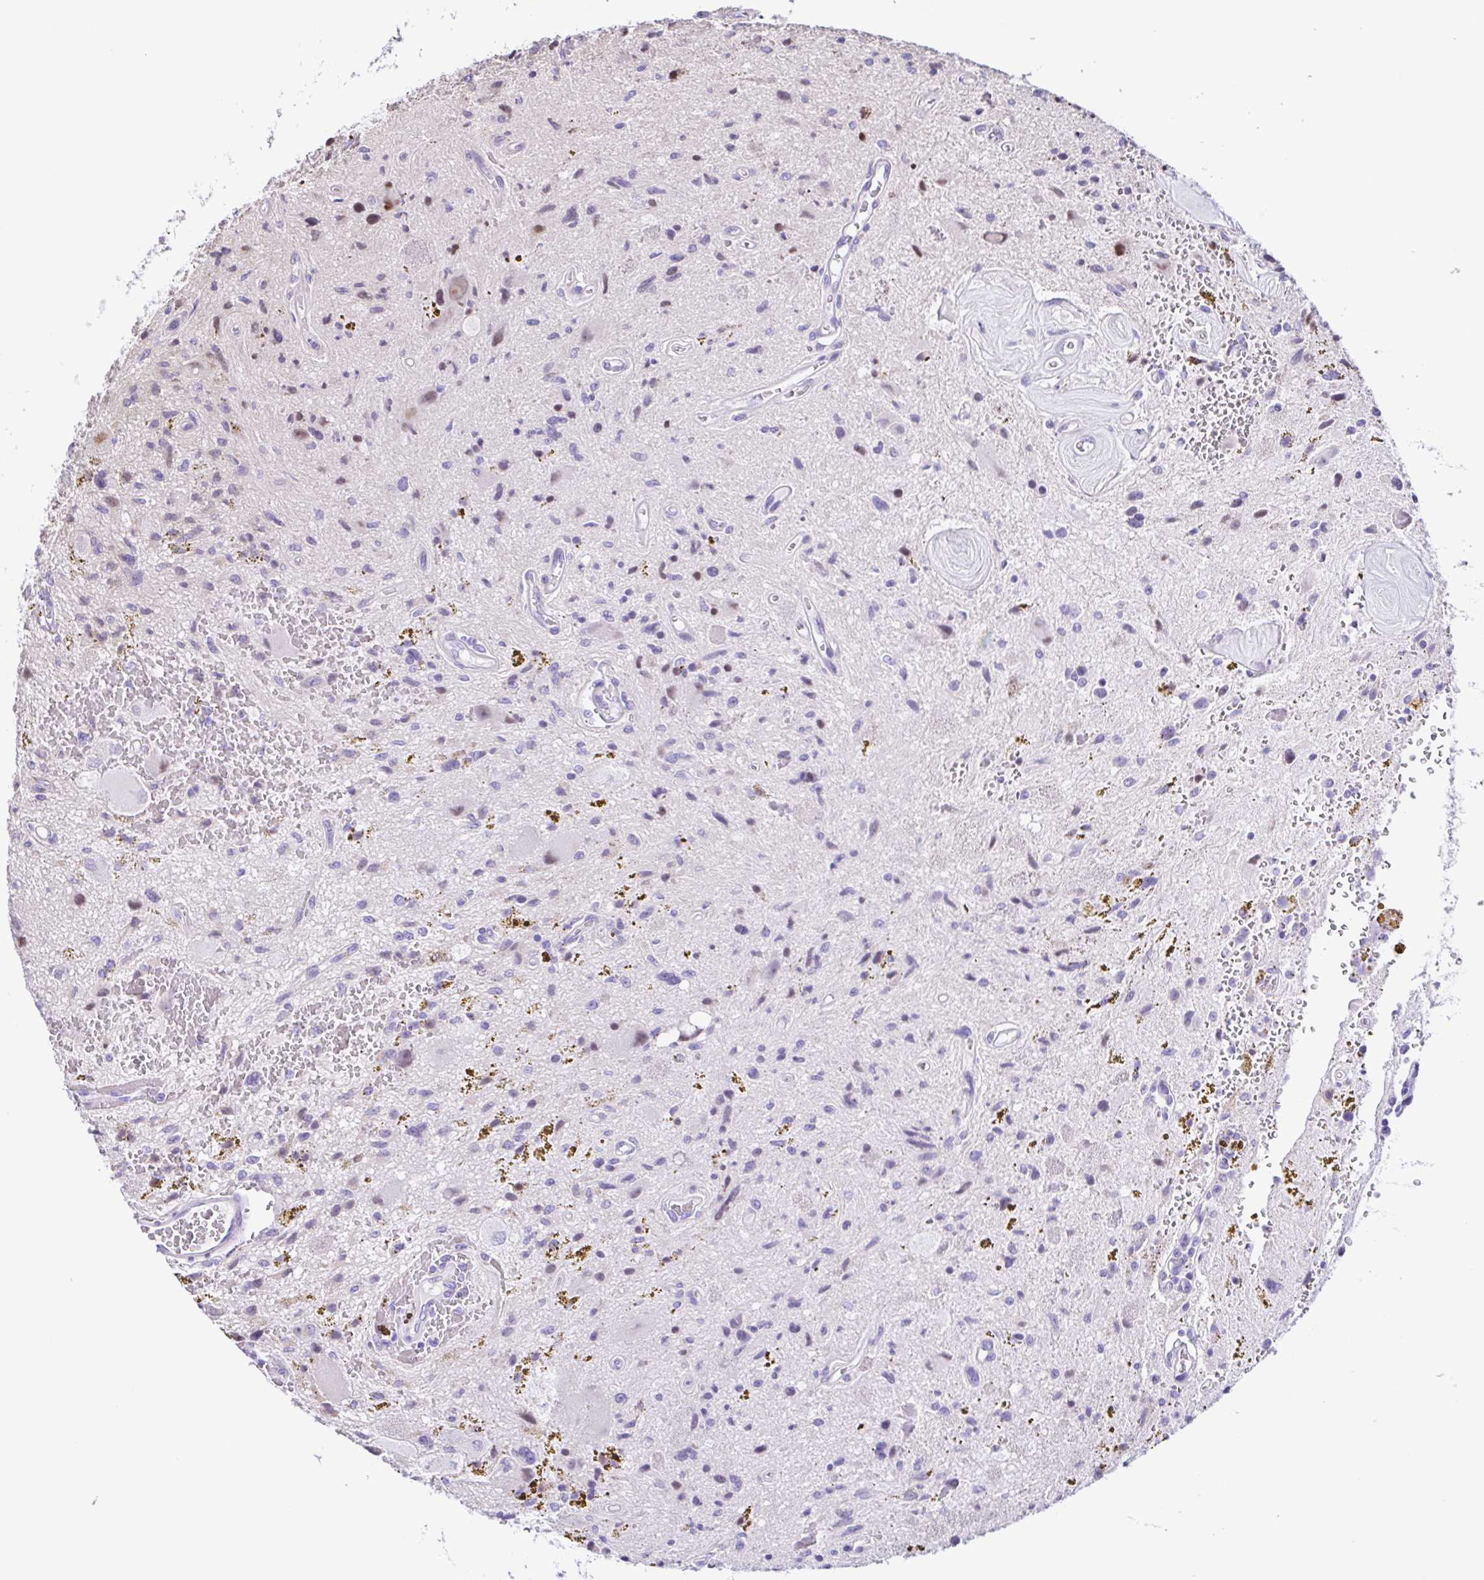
{"staining": {"intensity": "negative", "quantity": "none", "location": "none"}, "tissue": "glioma", "cell_type": "Tumor cells", "image_type": "cancer", "snomed": [{"axis": "morphology", "description": "Glioma, malignant, Low grade"}, {"axis": "topography", "description": "Cerebellum"}], "caption": "Tumor cells show no significant expression in malignant glioma (low-grade).", "gene": "TGM3", "patient": {"sex": "female", "age": 14}}